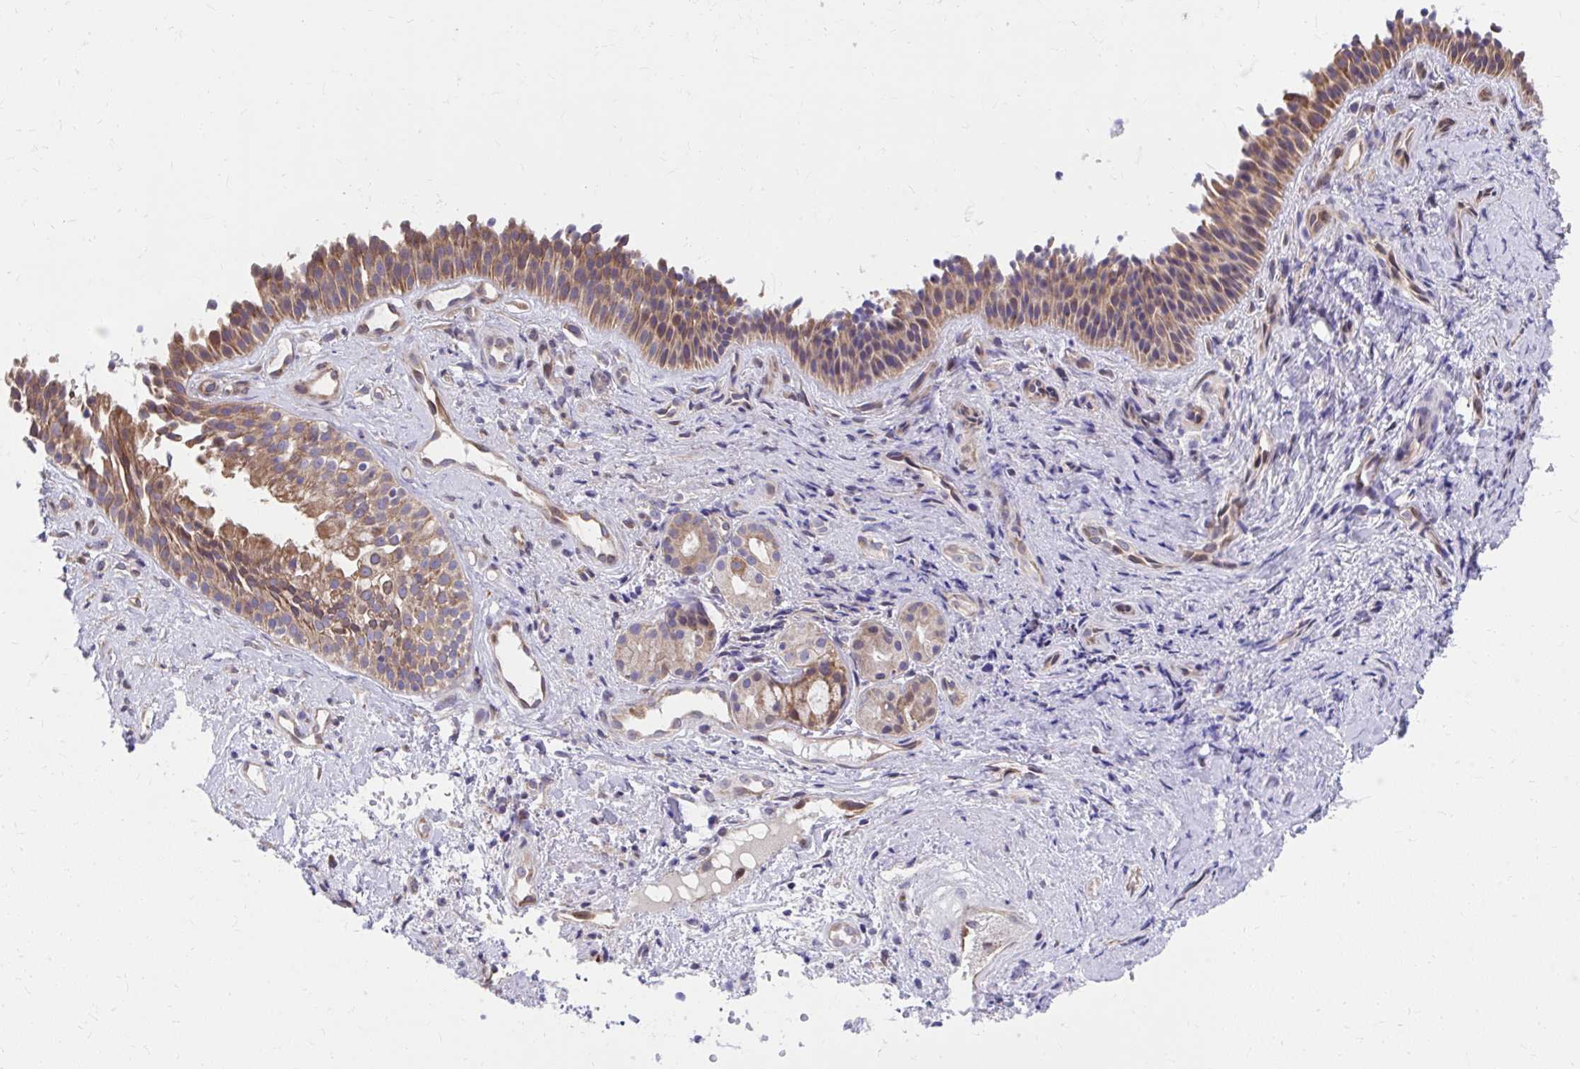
{"staining": {"intensity": "moderate", "quantity": ">75%", "location": "cytoplasmic/membranous"}, "tissue": "nasopharynx", "cell_type": "Respiratory epithelial cells", "image_type": "normal", "snomed": [{"axis": "morphology", "description": "Normal tissue, NOS"}, {"axis": "morphology", "description": "Inflammation, NOS"}, {"axis": "topography", "description": "Nasopharynx"}], "caption": "Human nasopharynx stained for a protein (brown) shows moderate cytoplasmic/membranous positive expression in approximately >75% of respiratory epithelial cells.", "gene": "ZNF778", "patient": {"sex": "male", "age": 54}}